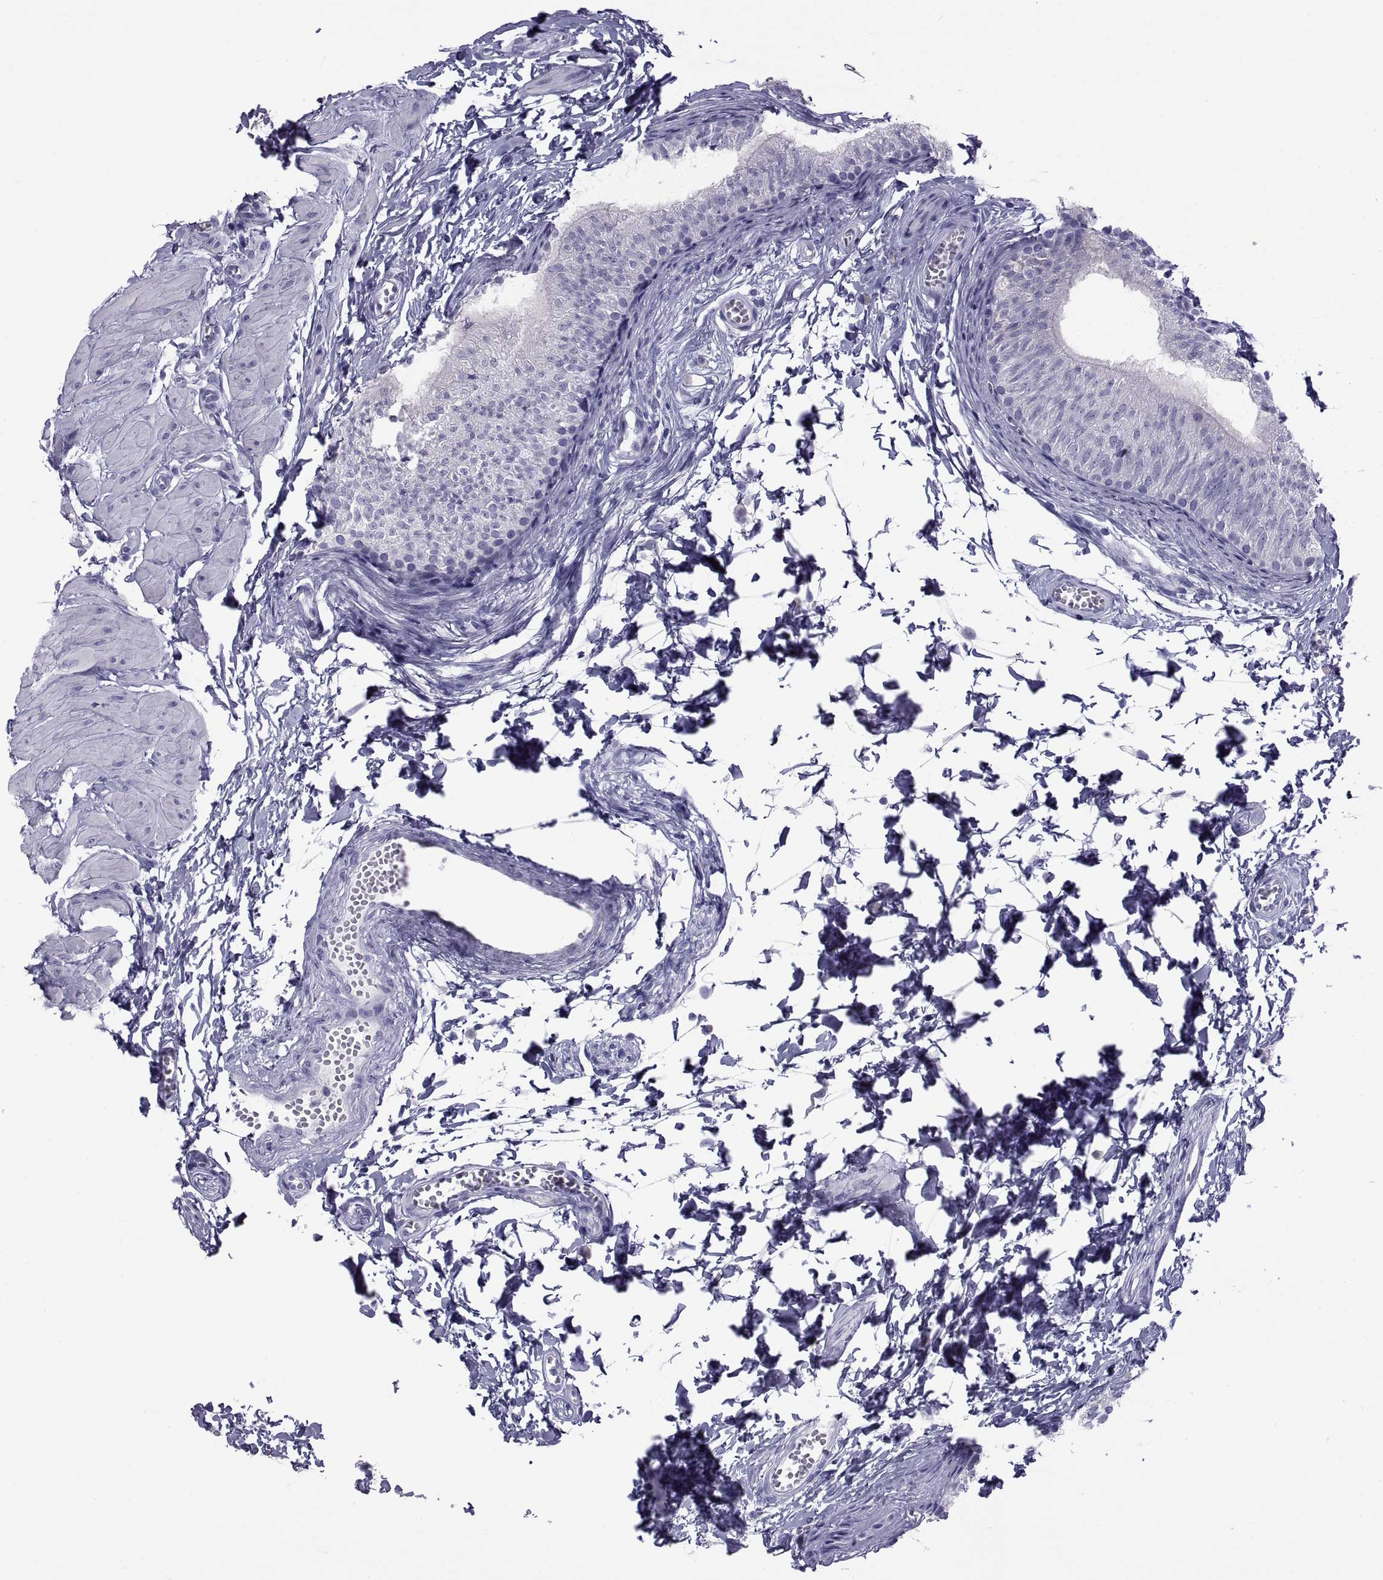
{"staining": {"intensity": "negative", "quantity": "none", "location": "none"}, "tissue": "epididymis", "cell_type": "Glandular cells", "image_type": "normal", "snomed": [{"axis": "morphology", "description": "Normal tissue, NOS"}, {"axis": "topography", "description": "Epididymis"}], "caption": "A photomicrograph of human epididymis is negative for staining in glandular cells. (Stains: DAB immunohistochemistry (IHC) with hematoxylin counter stain, Microscopy: brightfield microscopy at high magnification).", "gene": "NPTX2", "patient": {"sex": "male", "age": 22}}